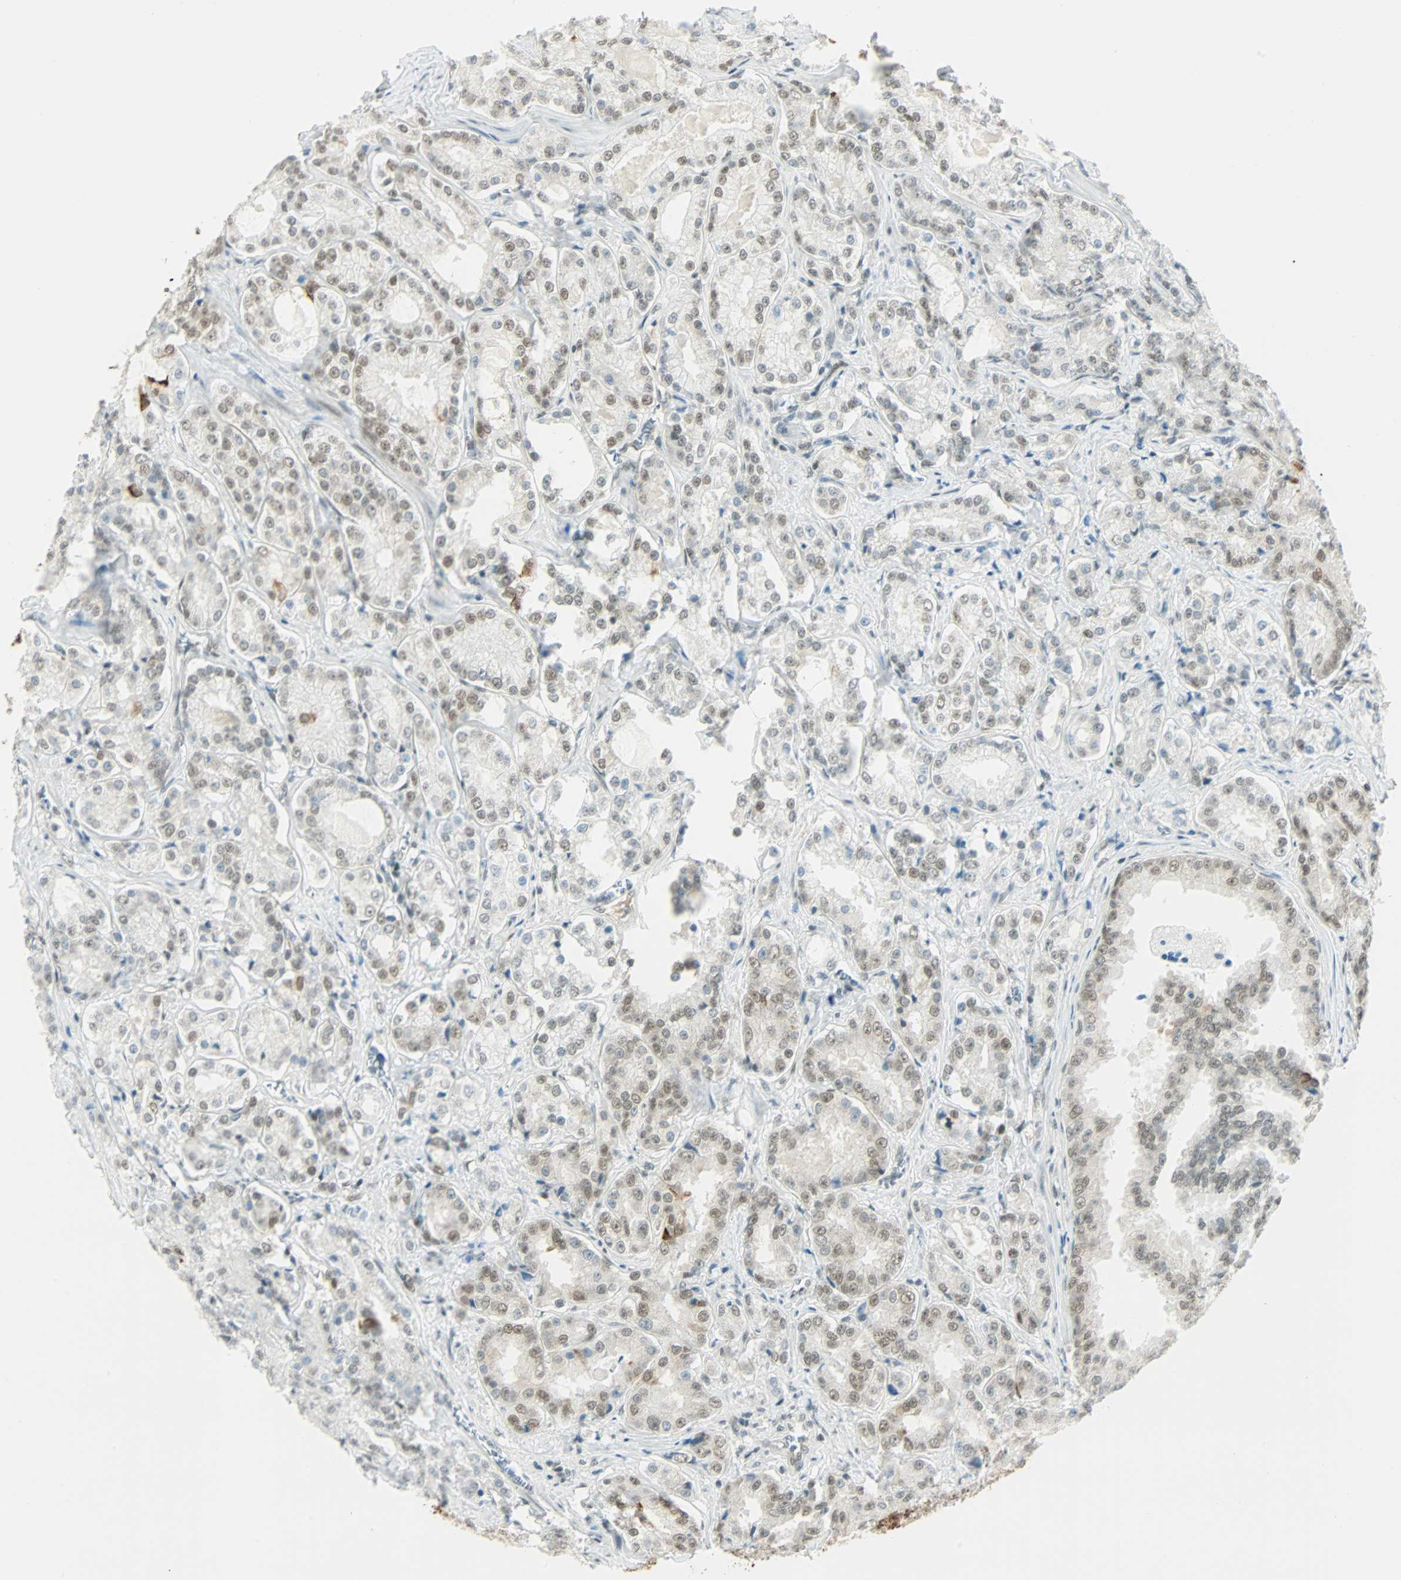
{"staining": {"intensity": "weak", "quantity": ">75%", "location": "nuclear"}, "tissue": "prostate cancer", "cell_type": "Tumor cells", "image_type": "cancer", "snomed": [{"axis": "morphology", "description": "Adenocarcinoma, High grade"}, {"axis": "topography", "description": "Prostate"}], "caption": "A high-resolution photomicrograph shows immunohistochemistry staining of adenocarcinoma (high-grade) (prostate), which exhibits weak nuclear expression in about >75% of tumor cells.", "gene": "NELFE", "patient": {"sex": "male", "age": 73}}